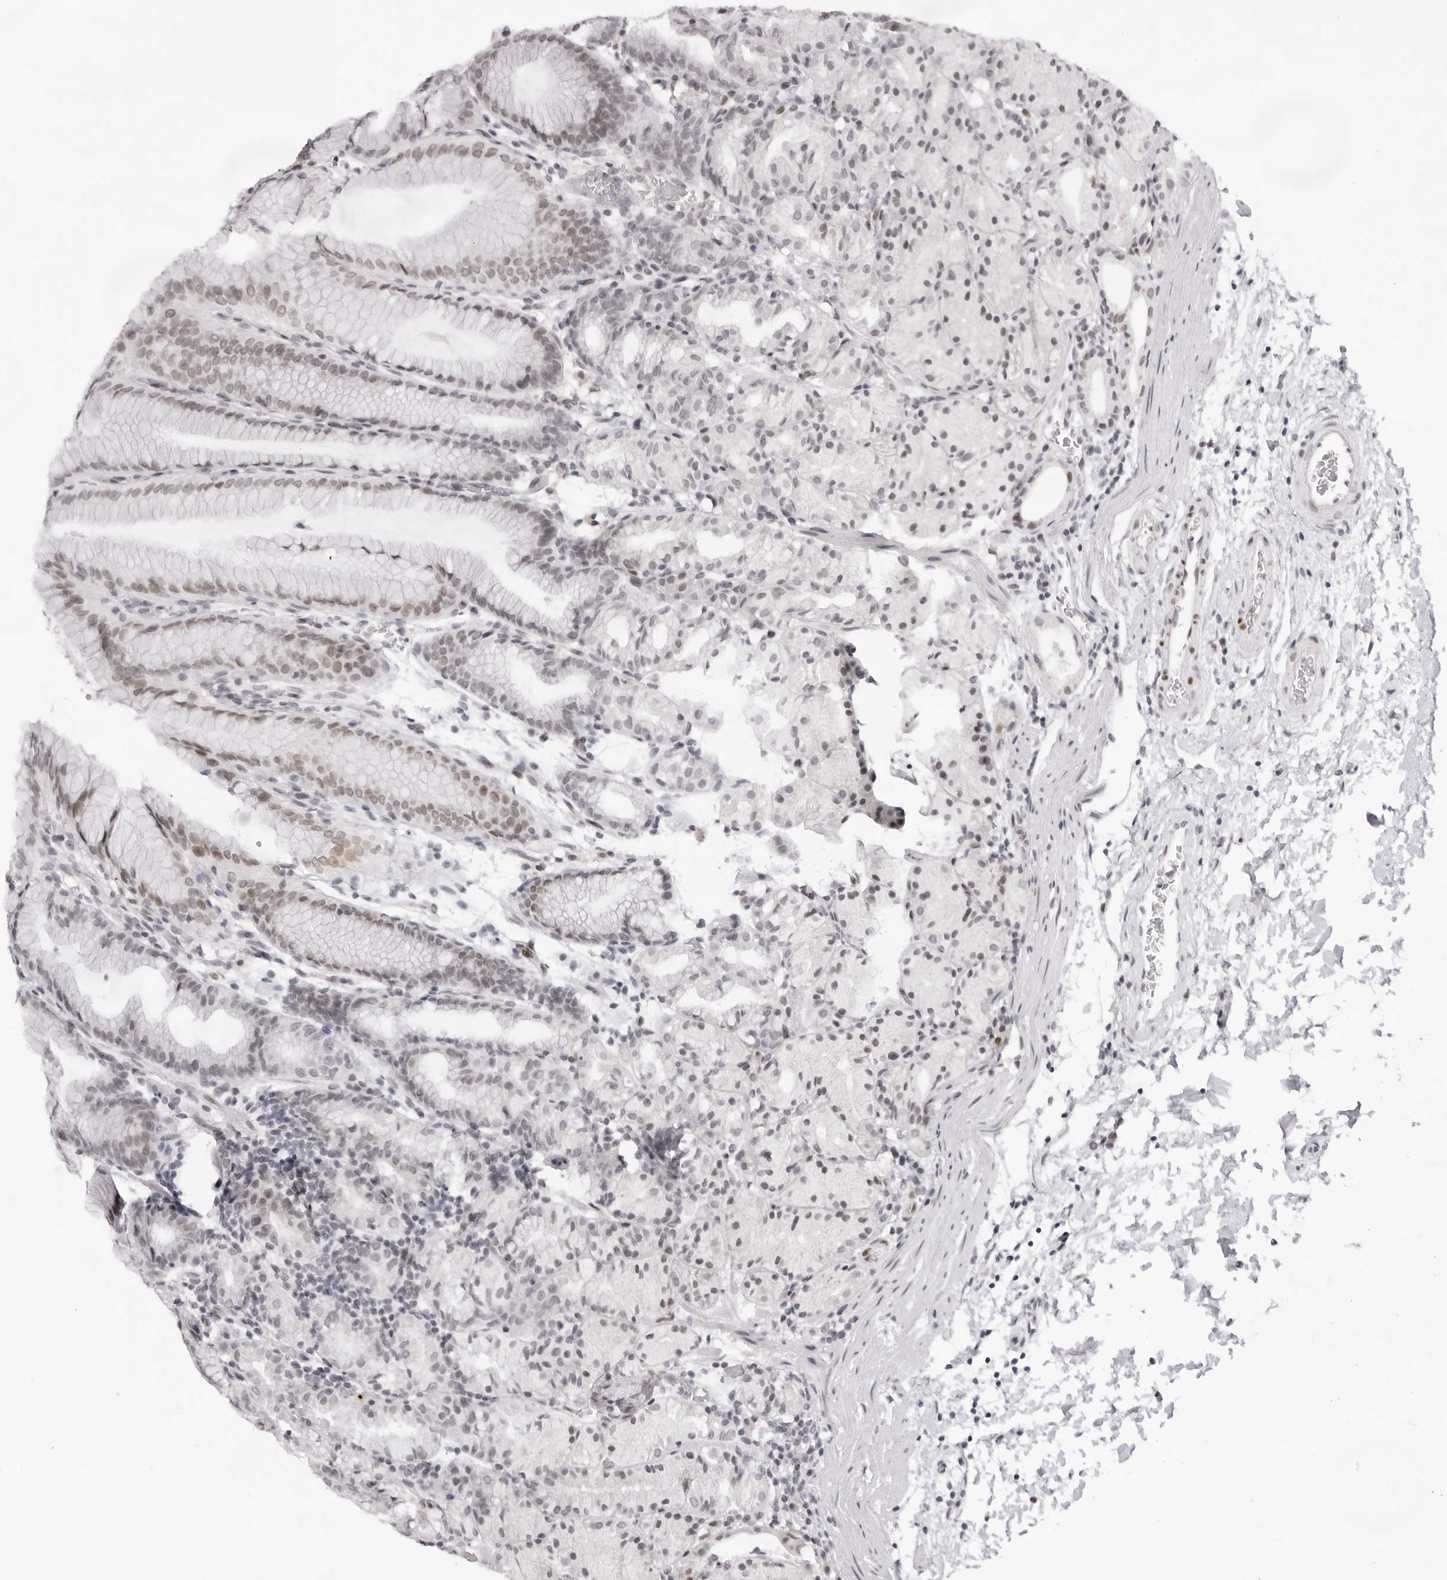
{"staining": {"intensity": "moderate", "quantity": "<25%", "location": "nuclear"}, "tissue": "stomach", "cell_type": "Glandular cells", "image_type": "normal", "snomed": [{"axis": "morphology", "description": "Normal tissue, NOS"}, {"axis": "topography", "description": "Stomach, upper"}], "caption": "Stomach stained for a protein demonstrates moderate nuclear positivity in glandular cells. The protein is shown in brown color, while the nuclei are stained blue.", "gene": "MAFK", "patient": {"sex": "male", "age": 48}}